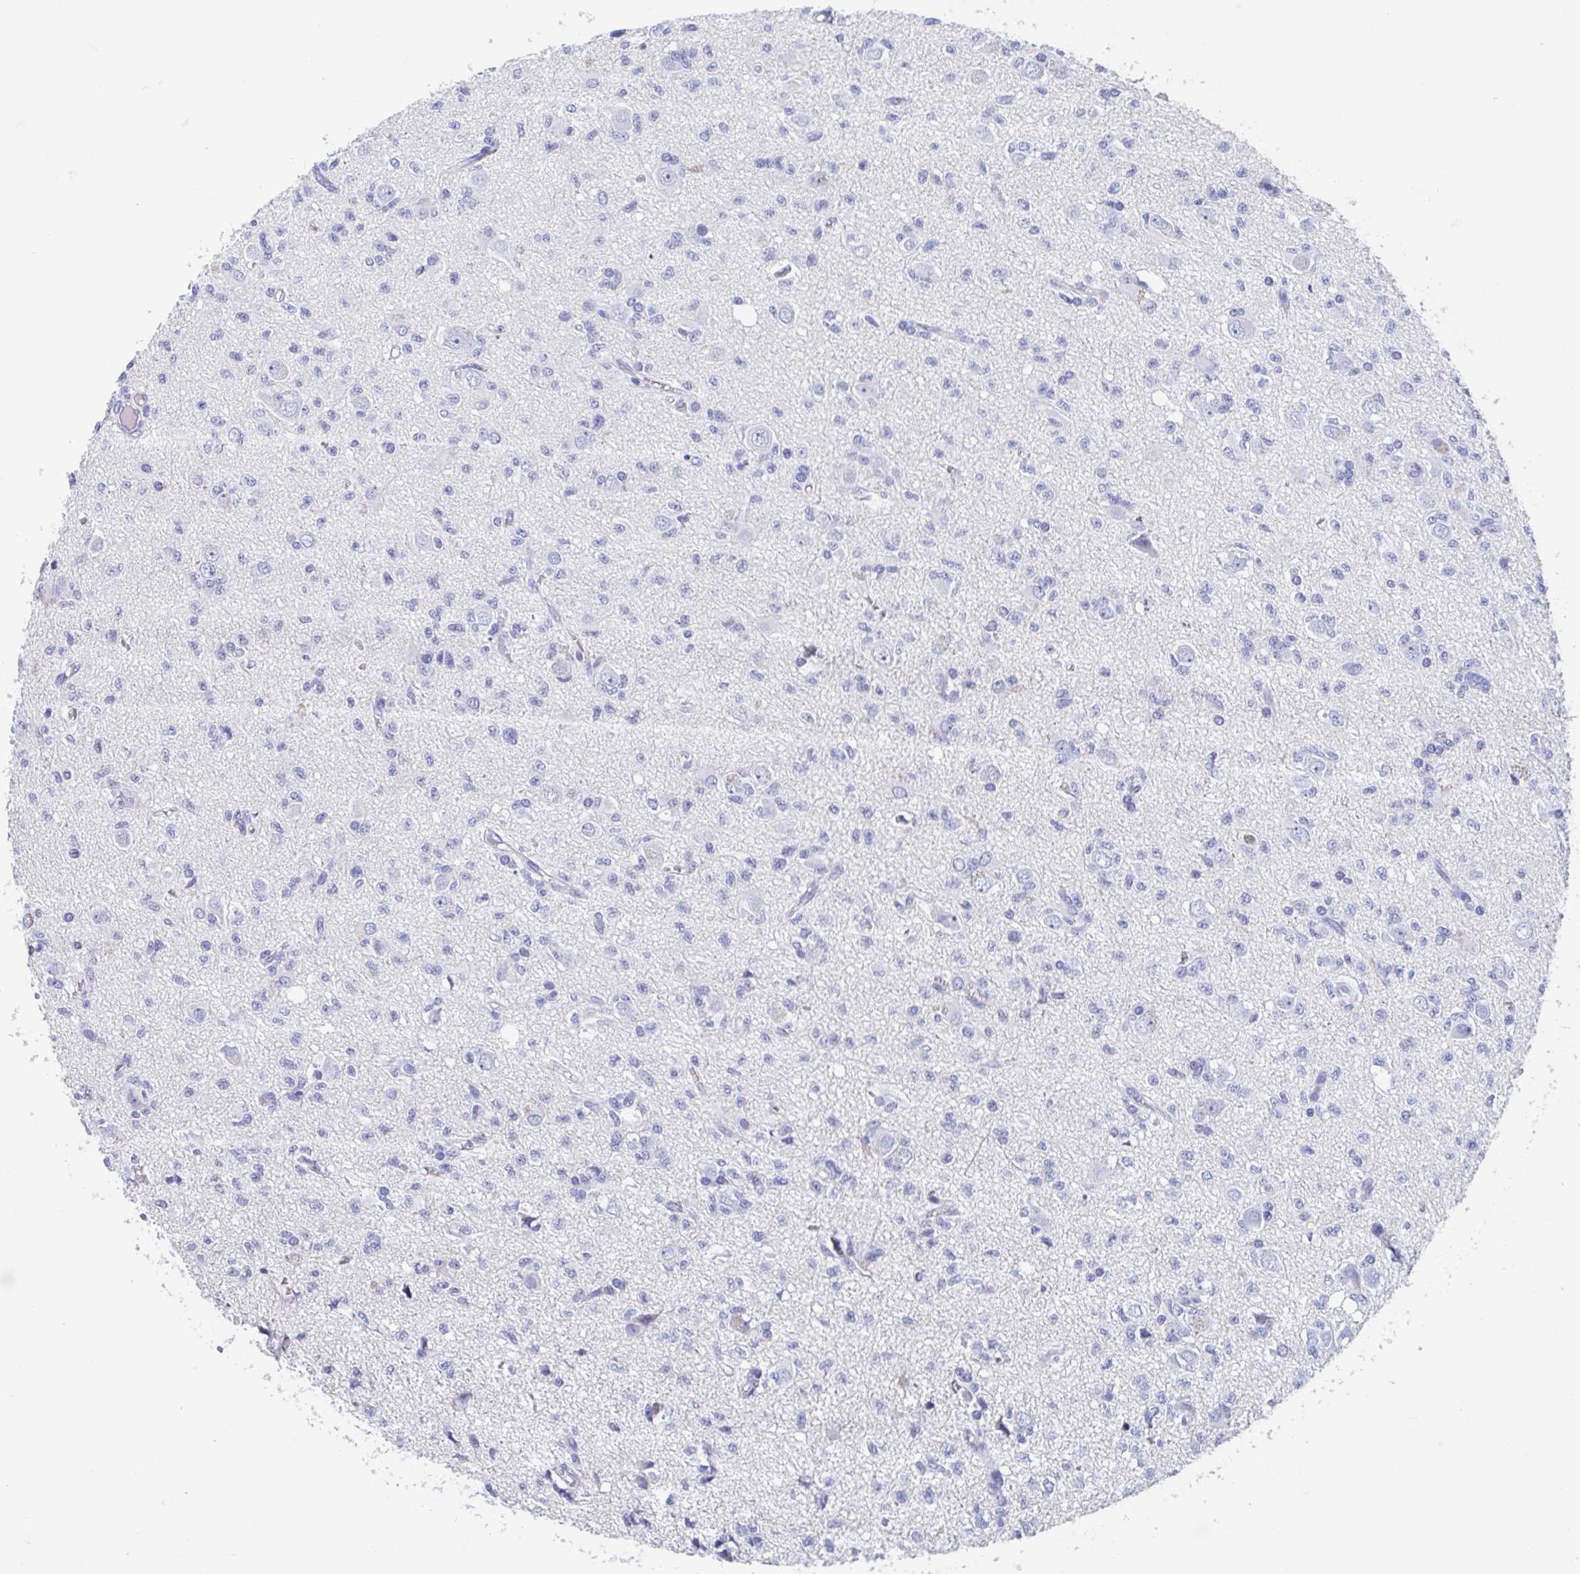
{"staining": {"intensity": "negative", "quantity": "none", "location": "none"}, "tissue": "glioma", "cell_type": "Tumor cells", "image_type": "cancer", "snomed": [{"axis": "morphology", "description": "Glioma, malignant, Low grade"}, {"axis": "topography", "description": "Brain"}], "caption": "Tumor cells show no significant staining in glioma.", "gene": "SHCBP1L", "patient": {"sex": "male", "age": 64}}